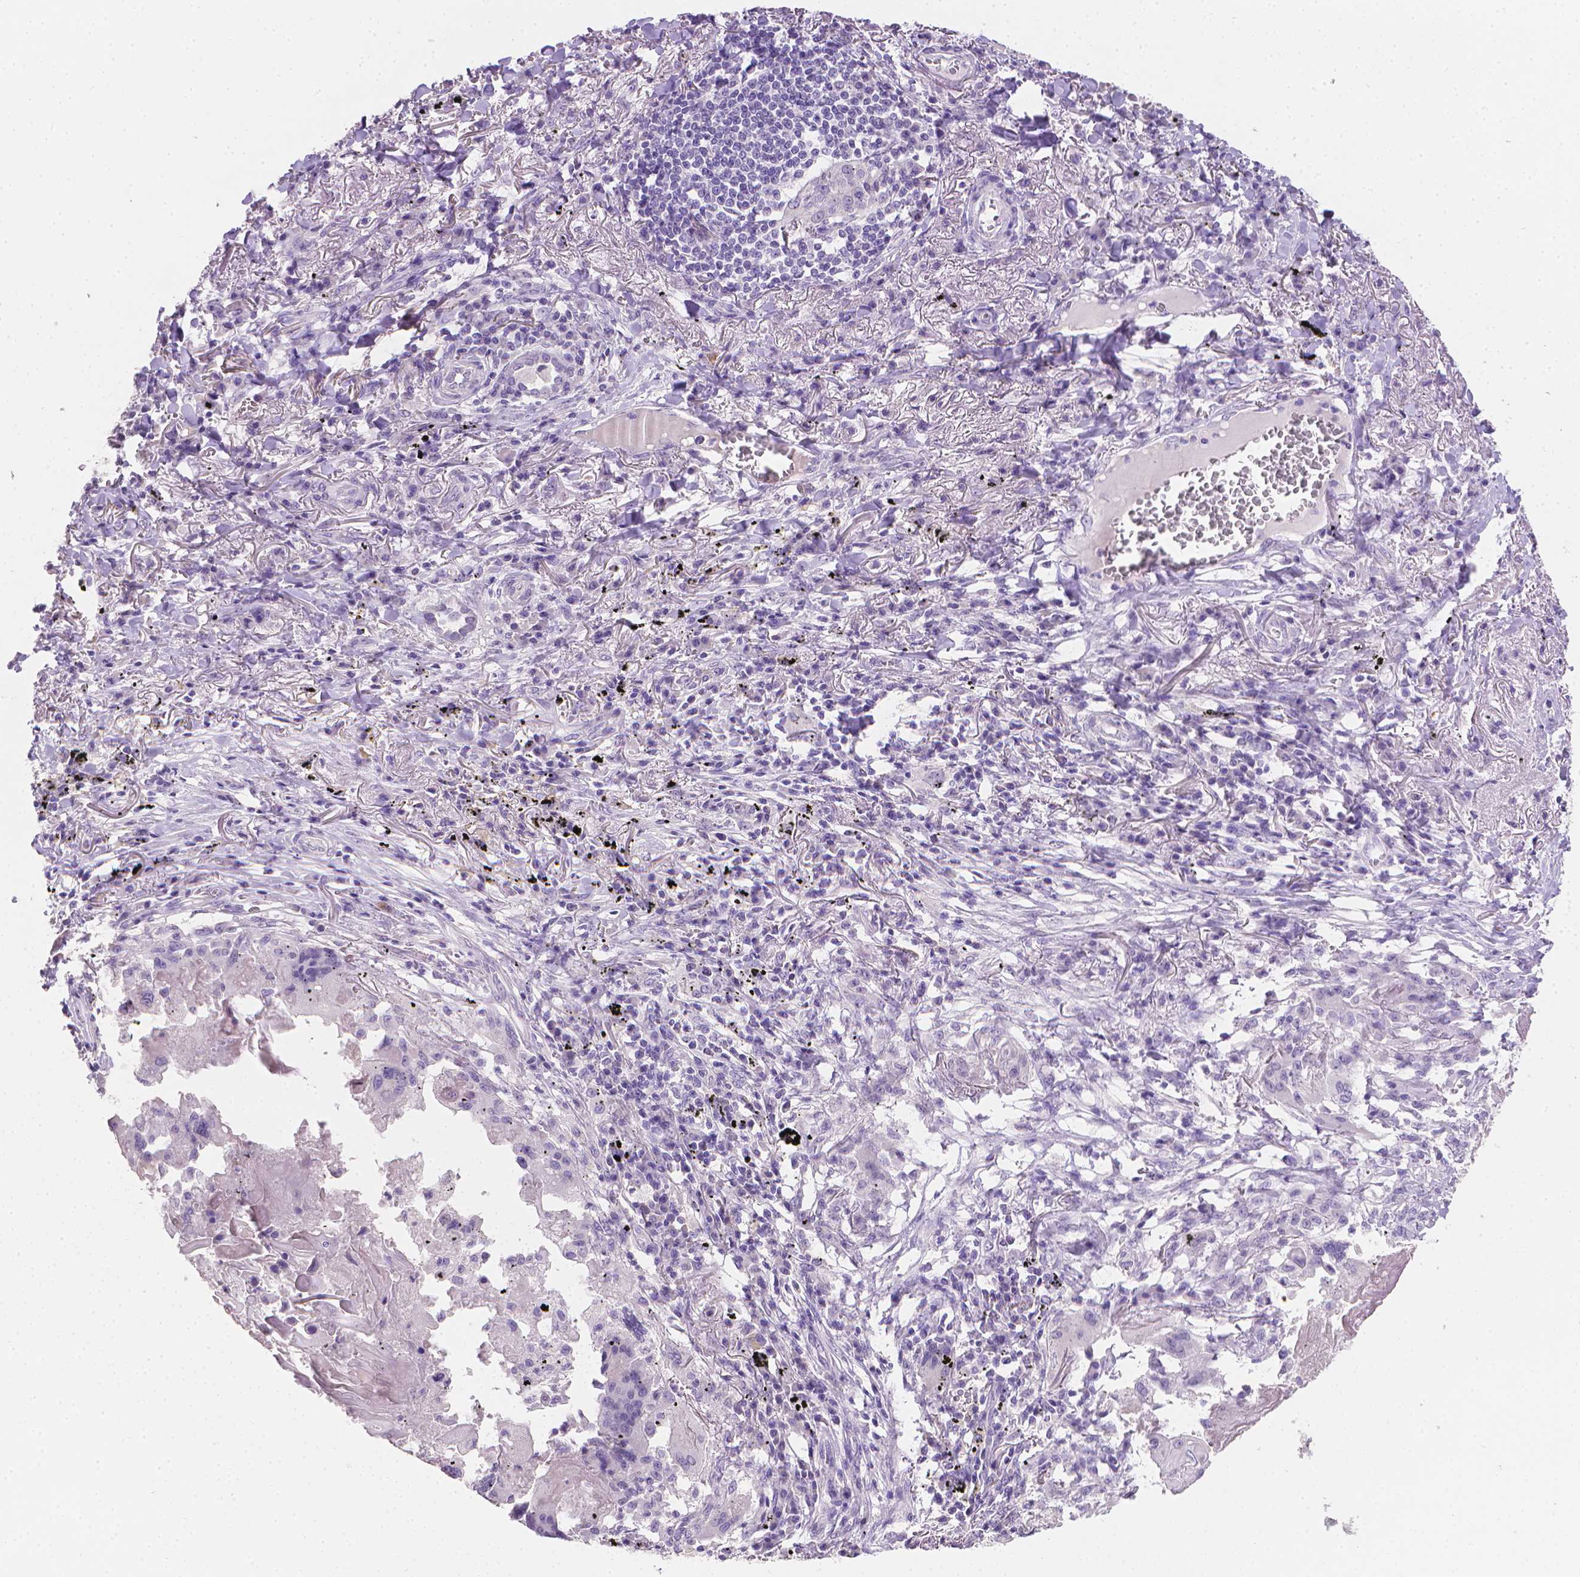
{"staining": {"intensity": "negative", "quantity": "none", "location": "none"}, "tissue": "lung cancer", "cell_type": "Tumor cells", "image_type": "cancer", "snomed": [{"axis": "morphology", "description": "Squamous cell carcinoma, NOS"}, {"axis": "topography", "description": "Lung"}], "caption": "This is an immunohistochemistry (IHC) photomicrograph of human lung squamous cell carcinoma. There is no expression in tumor cells.", "gene": "TNNI2", "patient": {"sex": "male", "age": 78}}